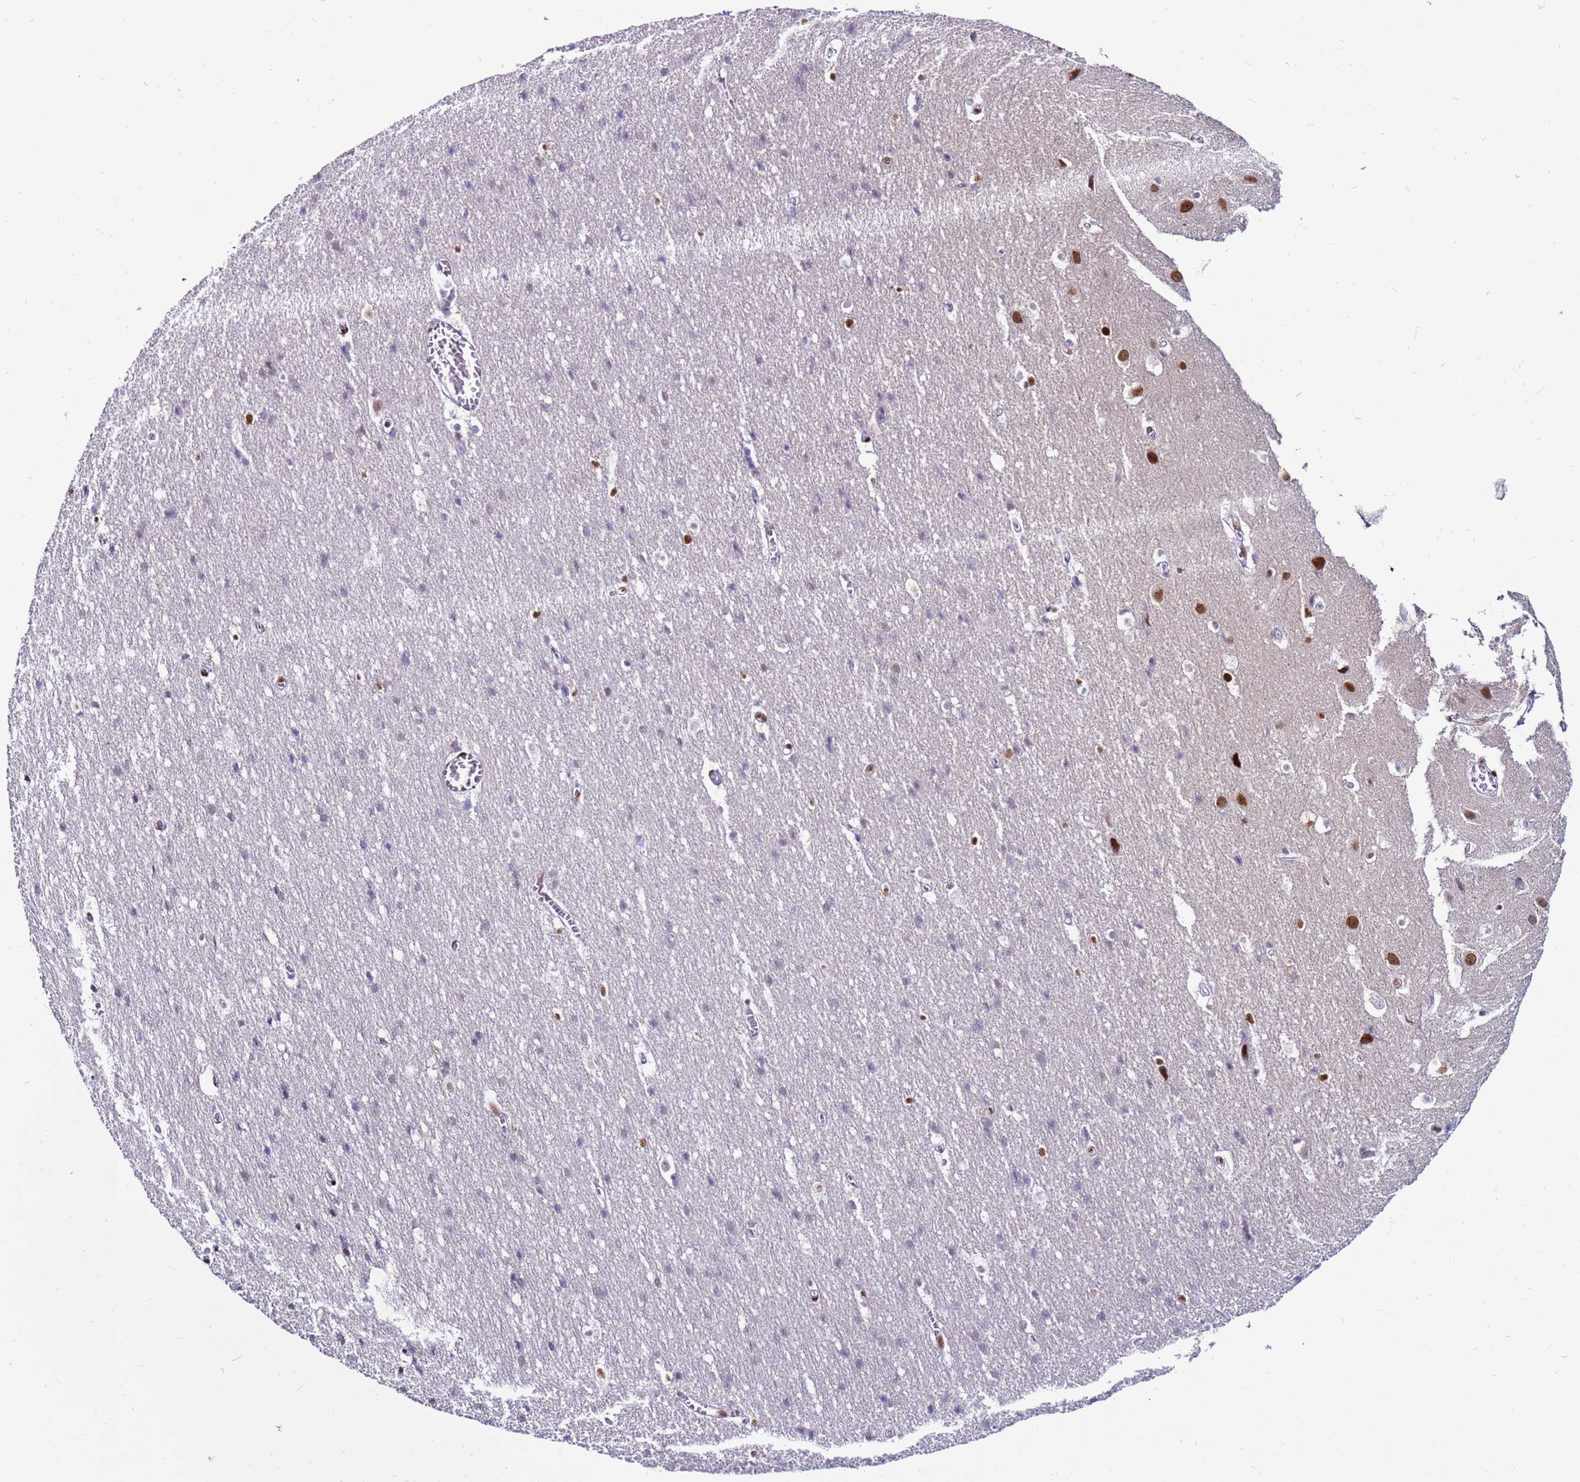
{"staining": {"intensity": "negative", "quantity": "none", "location": "none"}, "tissue": "cerebral cortex", "cell_type": "Endothelial cells", "image_type": "normal", "snomed": [{"axis": "morphology", "description": "Normal tissue, NOS"}, {"axis": "topography", "description": "Cerebral cortex"}], "caption": "A photomicrograph of human cerebral cortex is negative for staining in endothelial cells. (DAB immunohistochemistry with hematoxylin counter stain).", "gene": "KPNA4", "patient": {"sex": "male", "age": 54}}